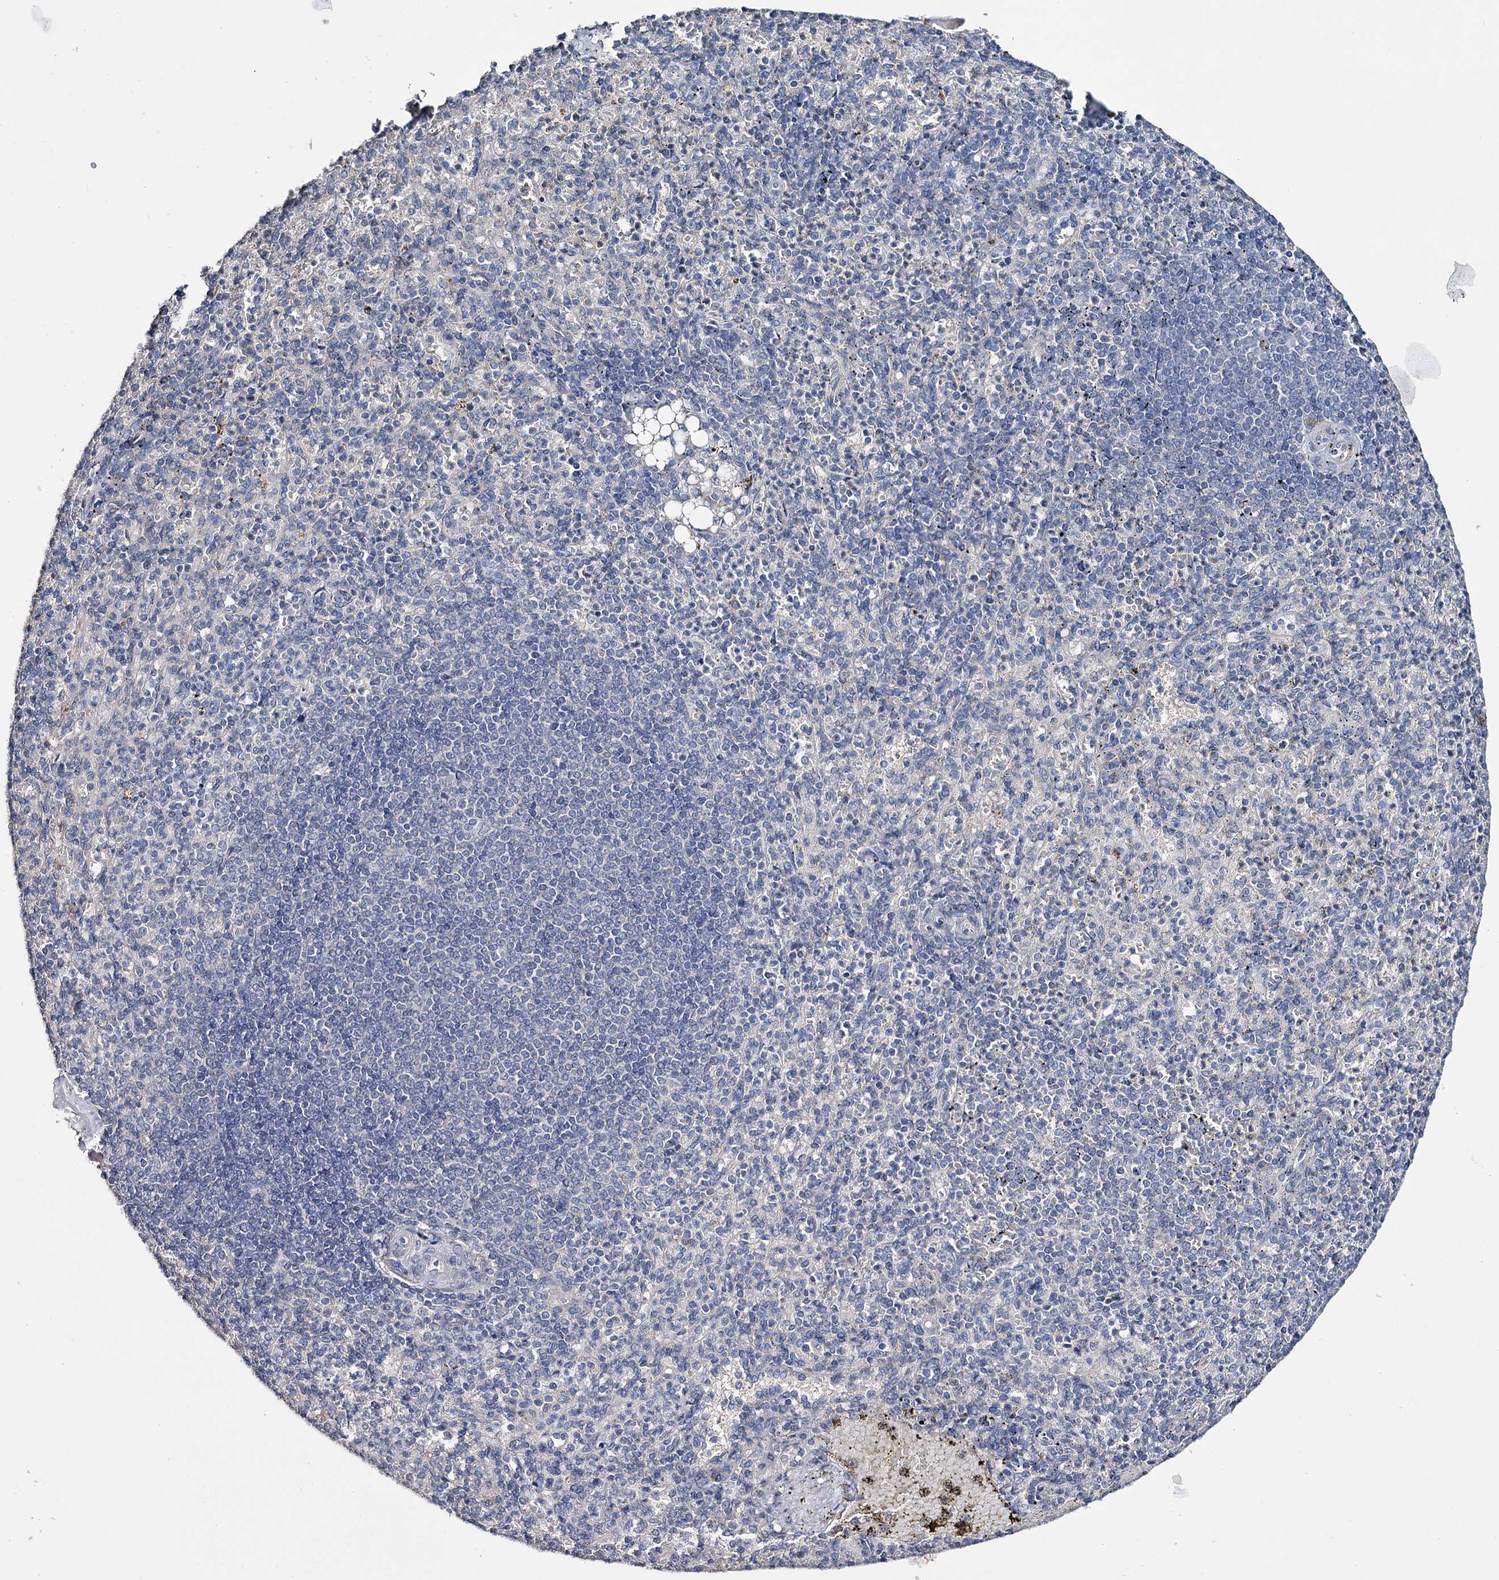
{"staining": {"intensity": "negative", "quantity": "none", "location": "none"}, "tissue": "spleen", "cell_type": "Cells in red pulp", "image_type": "normal", "snomed": [{"axis": "morphology", "description": "Normal tissue, NOS"}, {"axis": "topography", "description": "Spleen"}], "caption": "There is no significant expression in cells in red pulp of spleen. (Stains: DAB (3,3'-diaminobenzidine) immunohistochemistry (IHC) with hematoxylin counter stain, Microscopy: brightfield microscopy at high magnification).", "gene": "EPB41L5", "patient": {"sex": "female", "age": 74}}